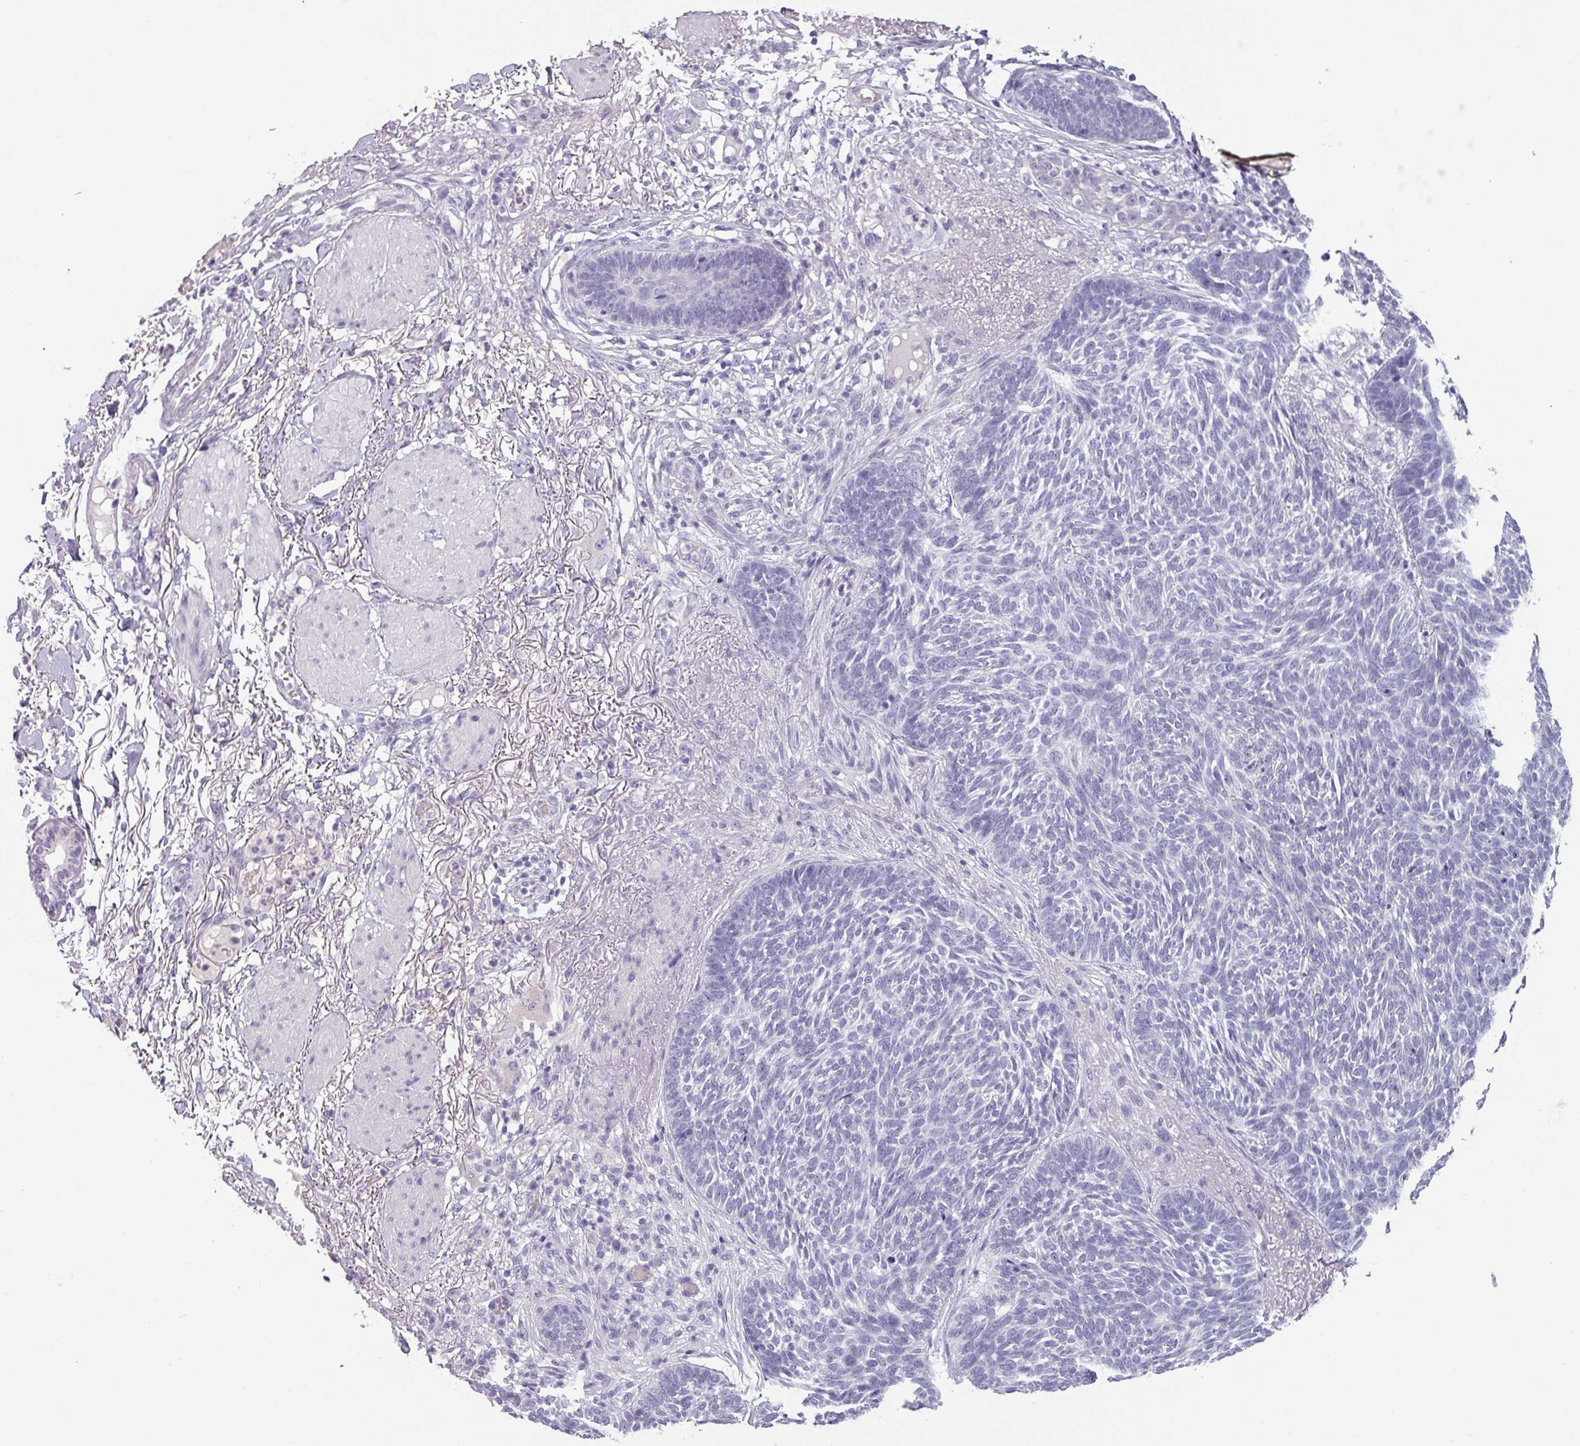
{"staining": {"intensity": "negative", "quantity": "none", "location": "none"}, "tissue": "skin cancer", "cell_type": "Tumor cells", "image_type": "cancer", "snomed": [{"axis": "morphology", "description": "Normal tissue, NOS"}, {"axis": "morphology", "description": "Basal cell carcinoma"}, {"axis": "topography", "description": "Skin"}], "caption": "IHC of skin cancer demonstrates no expression in tumor cells.", "gene": "SLC26A9", "patient": {"sex": "male", "age": 64}}